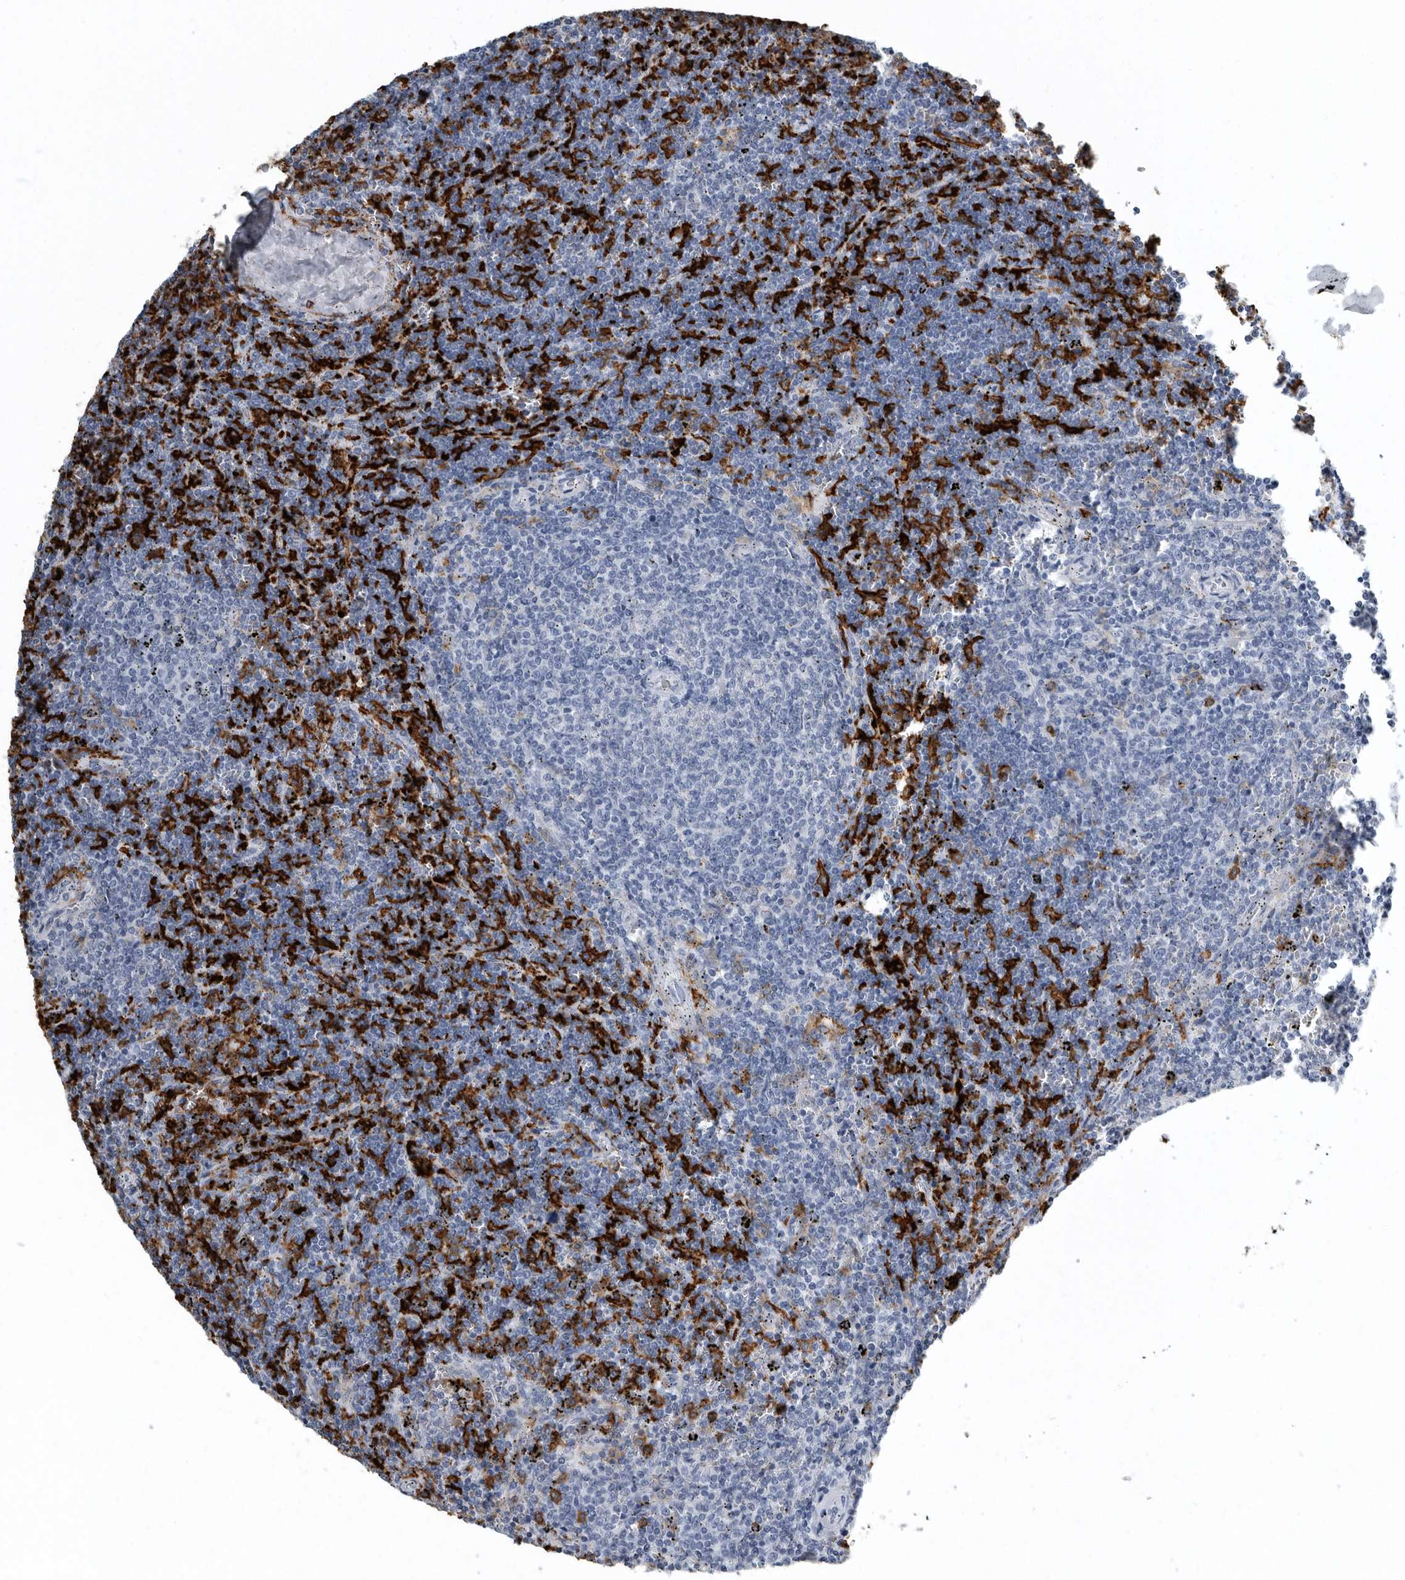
{"staining": {"intensity": "negative", "quantity": "none", "location": "none"}, "tissue": "lymphoma", "cell_type": "Tumor cells", "image_type": "cancer", "snomed": [{"axis": "morphology", "description": "Malignant lymphoma, non-Hodgkin's type, Low grade"}, {"axis": "topography", "description": "Spleen"}], "caption": "This is a histopathology image of IHC staining of malignant lymphoma, non-Hodgkin's type (low-grade), which shows no expression in tumor cells.", "gene": "FCER1G", "patient": {"sex": "female", "age": 50}}